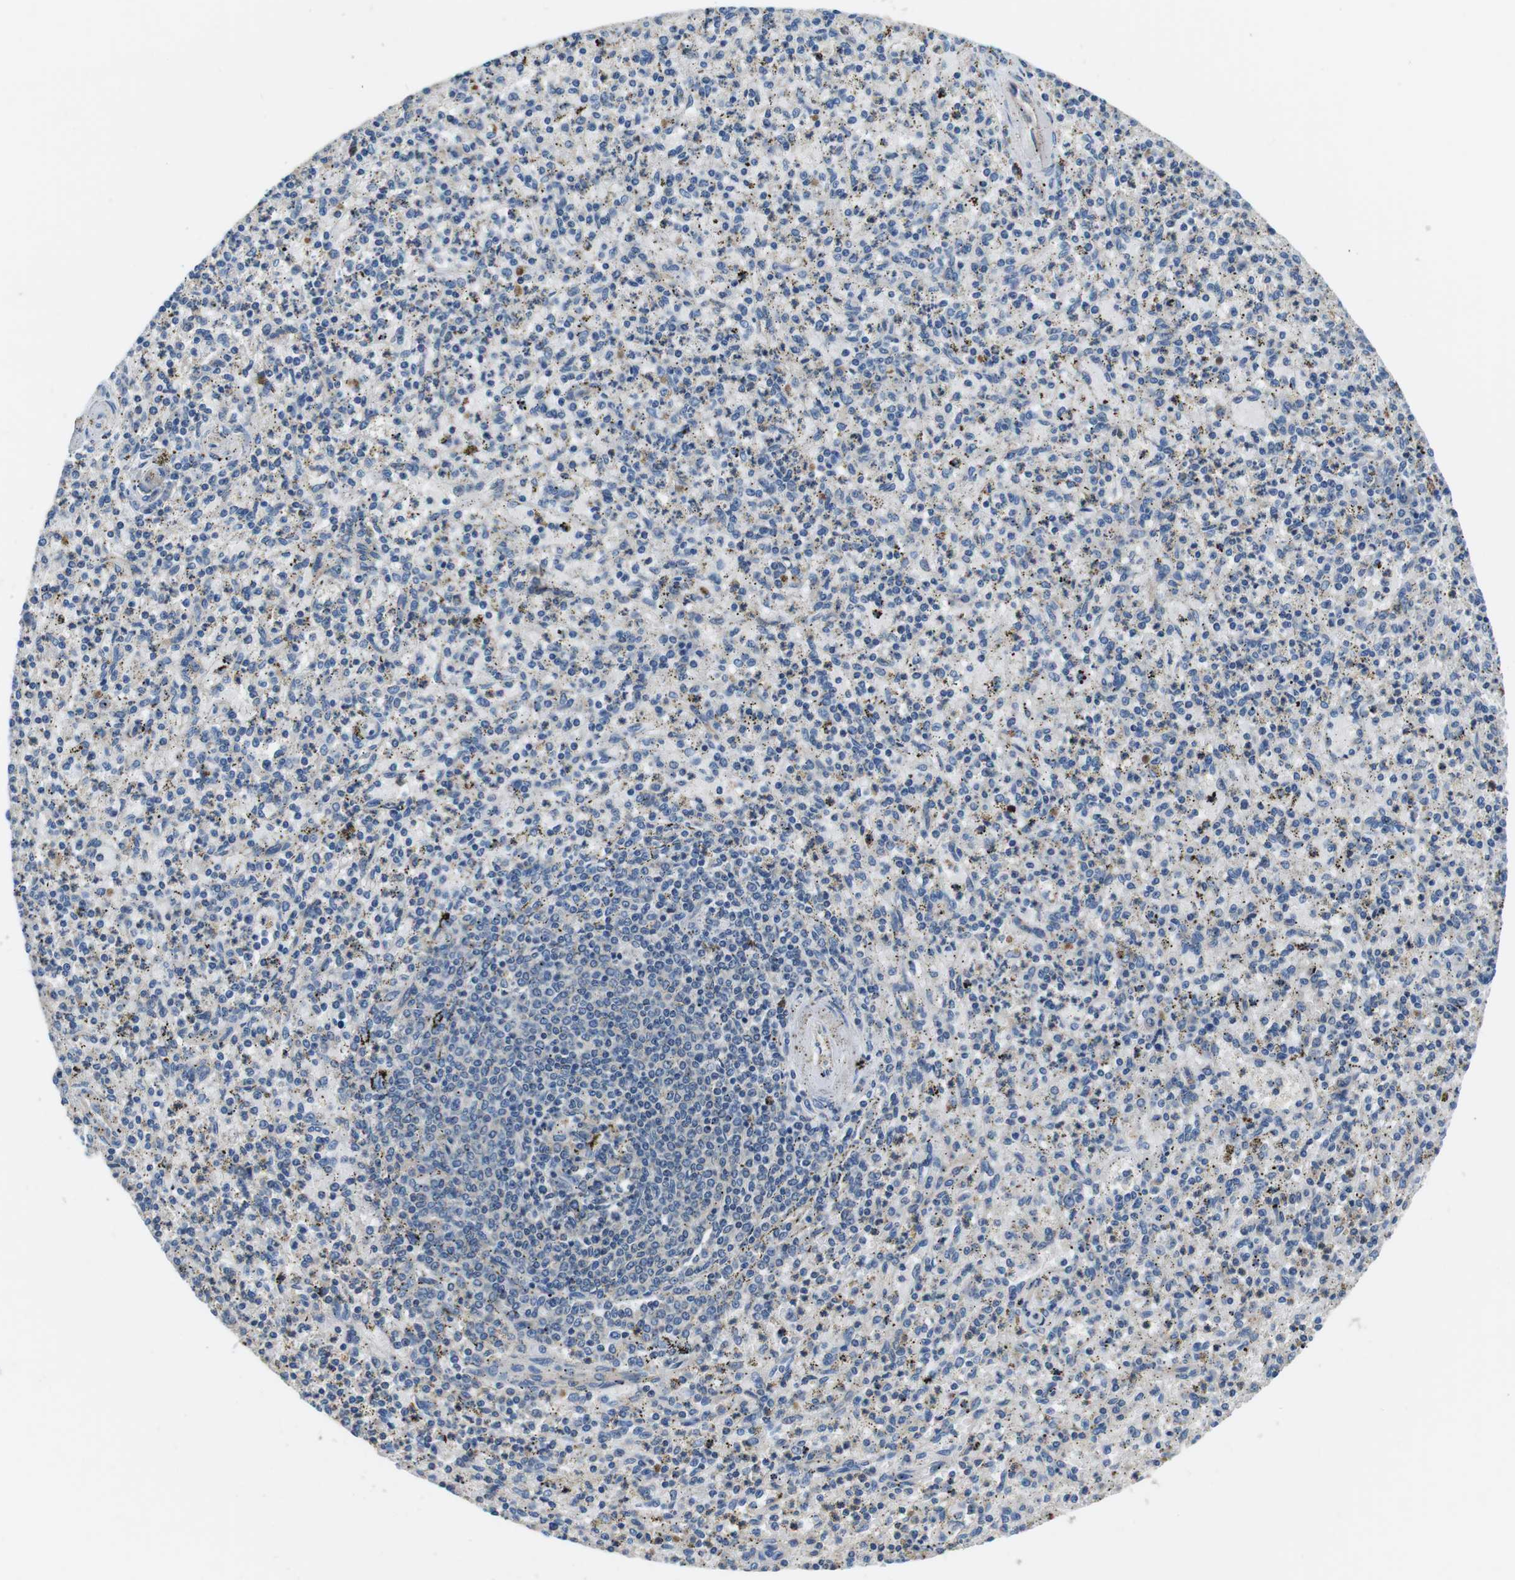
{"staining": {"intensity": "weak", "quantity": "<25%", "location": "cytoplasmic/membranous"}, "tissue": "spleen", "cell_type": "Cells in red pulp", "image_type": "normal", "snomed": [{"axis": "morphology", "description": "Normal tissue, NOS"}, {"axis": "topography", "description": "Spleen"}], "caption": "Unremarkable spleen was stained to show a protein in brown. There is no significant expression in cells in red pulp. (DAB immunohistochemistry with hematoxylin counter stain).", "gene": "DENND4C", "patient": {"sex": "male", "age": 72}}